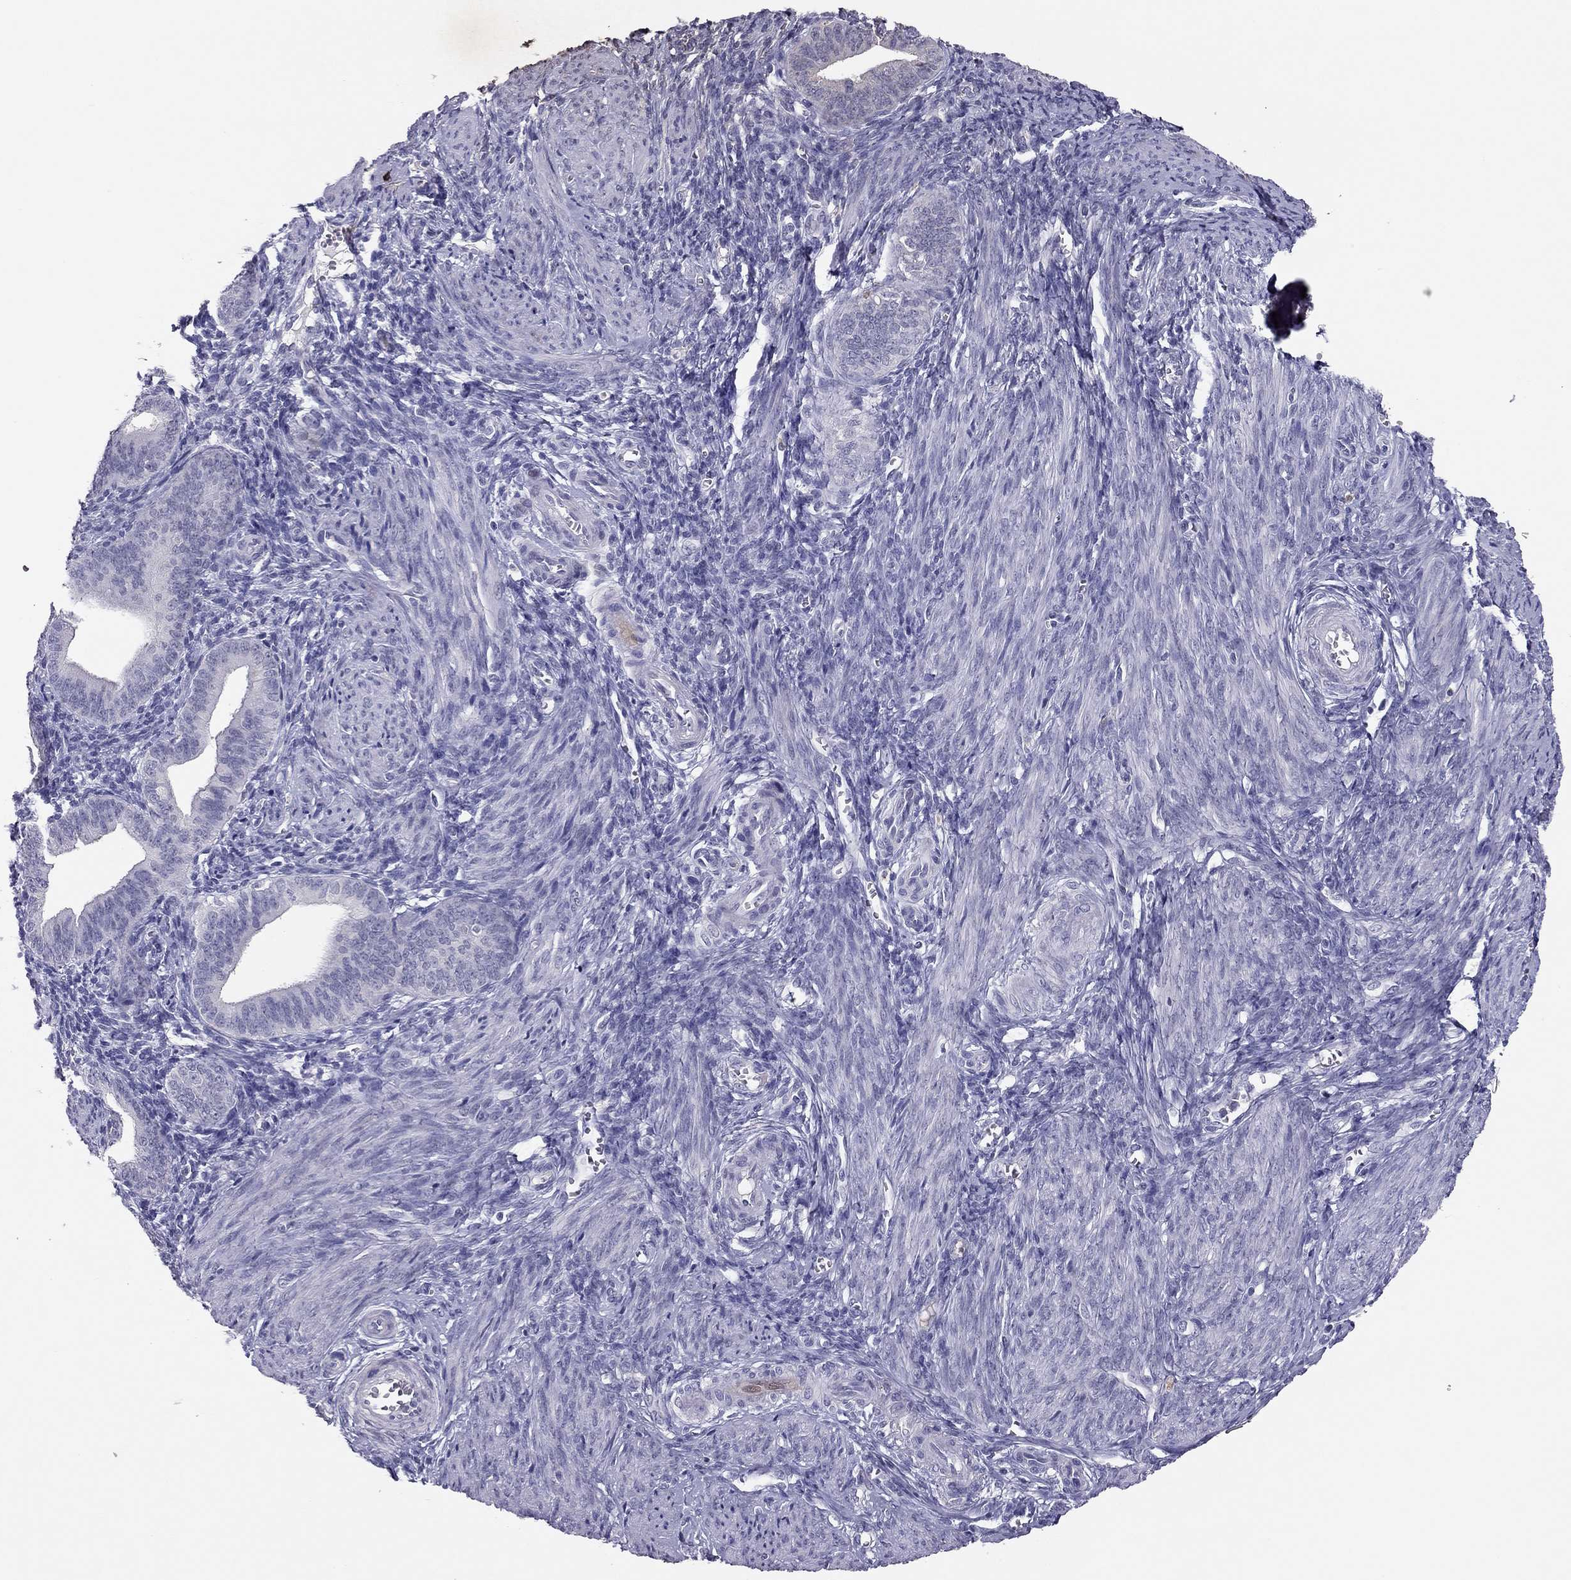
{"staining": {"intensity": "negative", "quantity": "none", "location": "none"}, "tissue": "endometrium", "cell_type": "Cells in endometrial stroma", "image_type": "normal", "snomed": [{"axis": "morphology", "description": "Normal tissue, NOS"}, {"axis": "topography", "description": "Endometrium"}], "caption": "Cells in endometrial stroma are negative for brown protein staining in unremarkable endometrium.", "gene": "ADORA2A", "patient": {"sex": "female", "age": 42}}